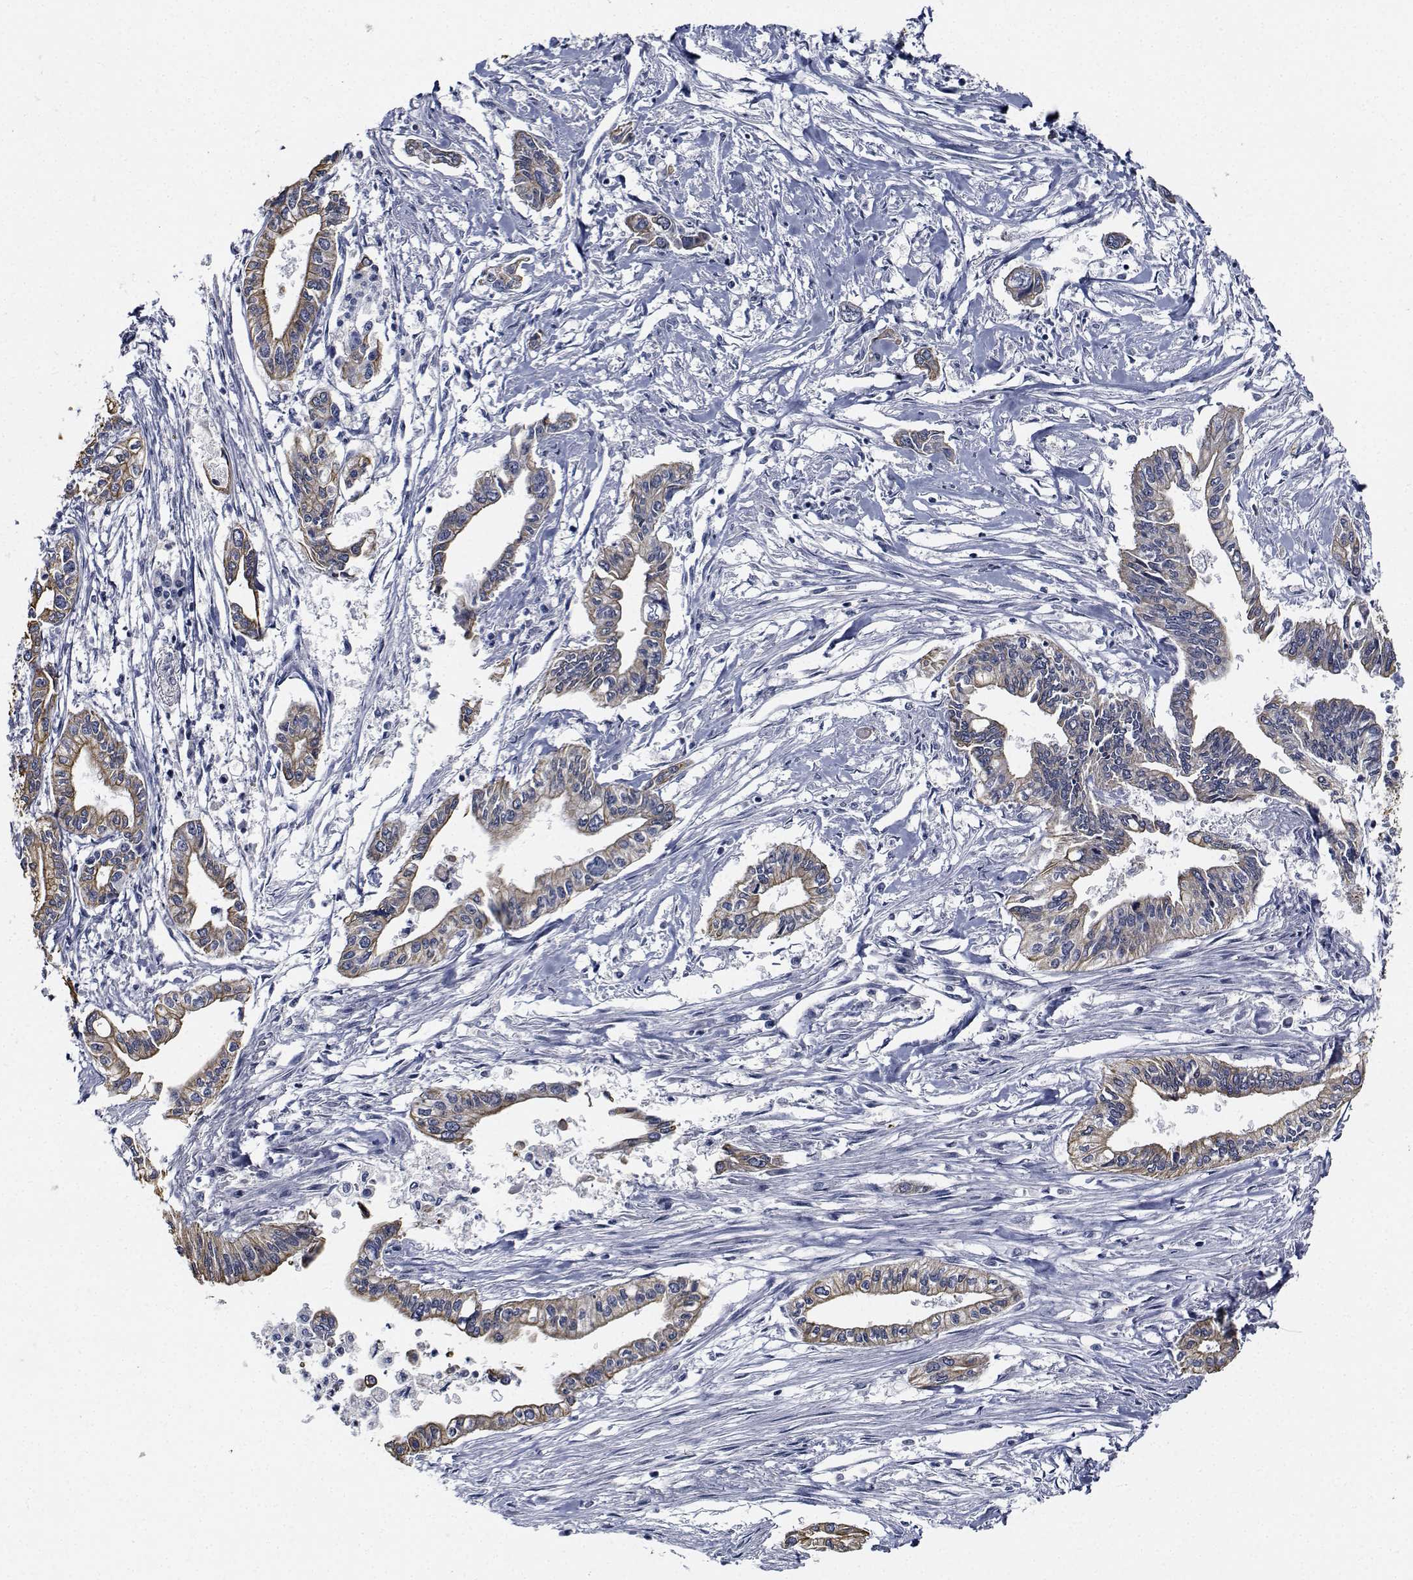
{"staining": {"intensity": "moderate", "quantity": ">75%", "location": "cytoplasmic/membranous"}, "tissue": "pancreatic cancer", "cell_type": "Tumor cells", "image_type": "cancer", "snomed": [{"axis": "morphology", "description": "Adenocarcinoma, NOS"}, {"axis": "topography", "description": "Pancreas"}], "caption": "Pancreatic adenocarcinoma tissue demonstrates moderate cytoplasmic/membranous staining in about >75% of tumor cells, visualized by immunohistochemistry.", "gene": "NVL", "patient": {"sex": "male", "age": 60}}